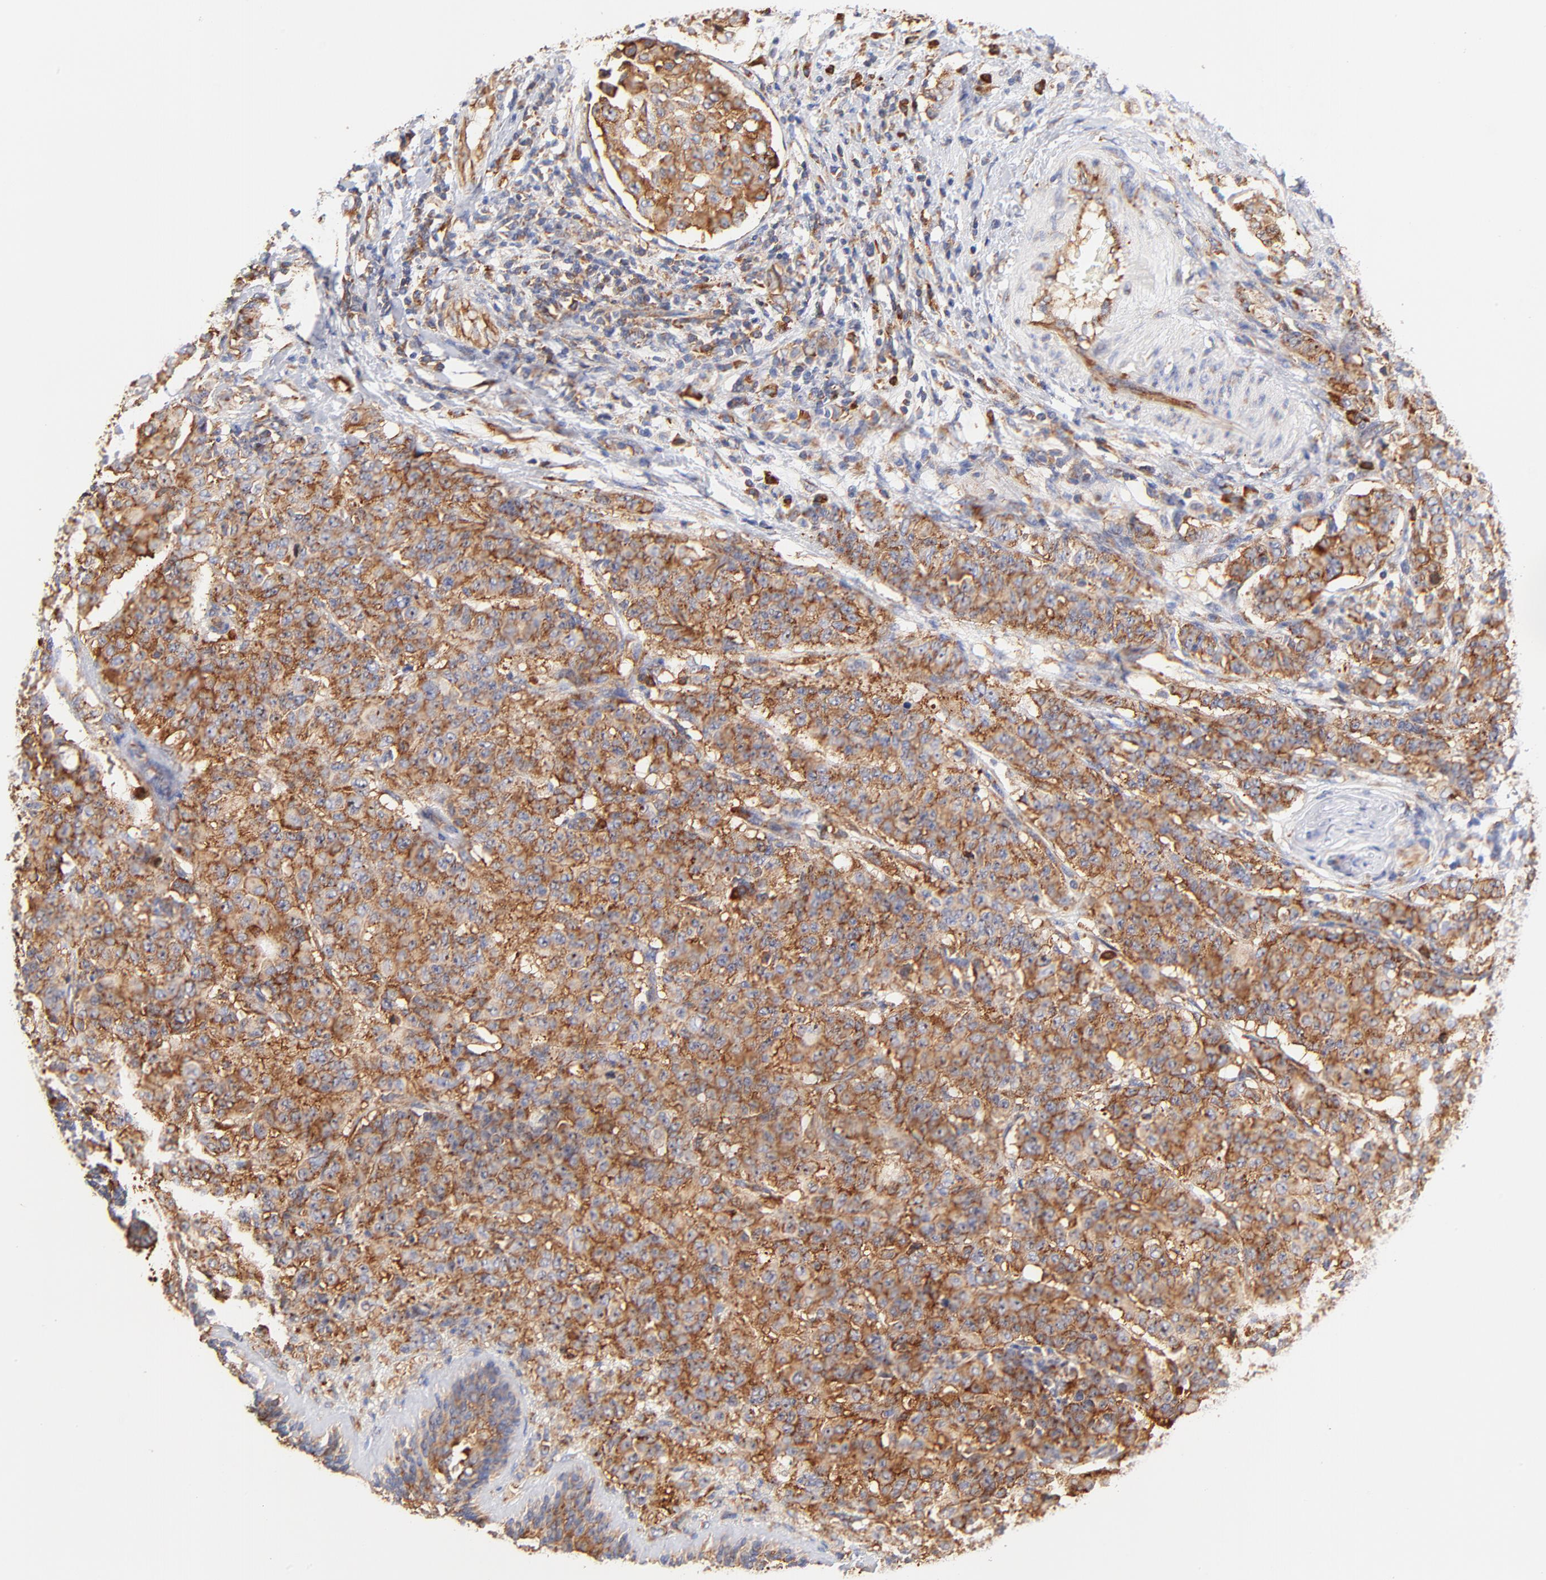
{"staining": {"intensity": "strong", "quantity": ">75%", "location": "cytoplasmic/membranous"}, "tissue": "breast cancer", "cell_type": "Tumor cells", "image_type": "cancer", "snomed": [{"axis": "morphology", "description": "Duct carcinoma"}, {"axis": "topography", "description": "Breast"}], "caption": "The micrograph demonstrates immunohistochemical staining of breast cancer. There is strong cytoplasmic/membranous positivity is seen in about >75% of tumor cells. (Brightfield microscopy of DAB IHC at high magnification).", "gene": "RPL27", "patient": {"sex": "female", "age": 40}}